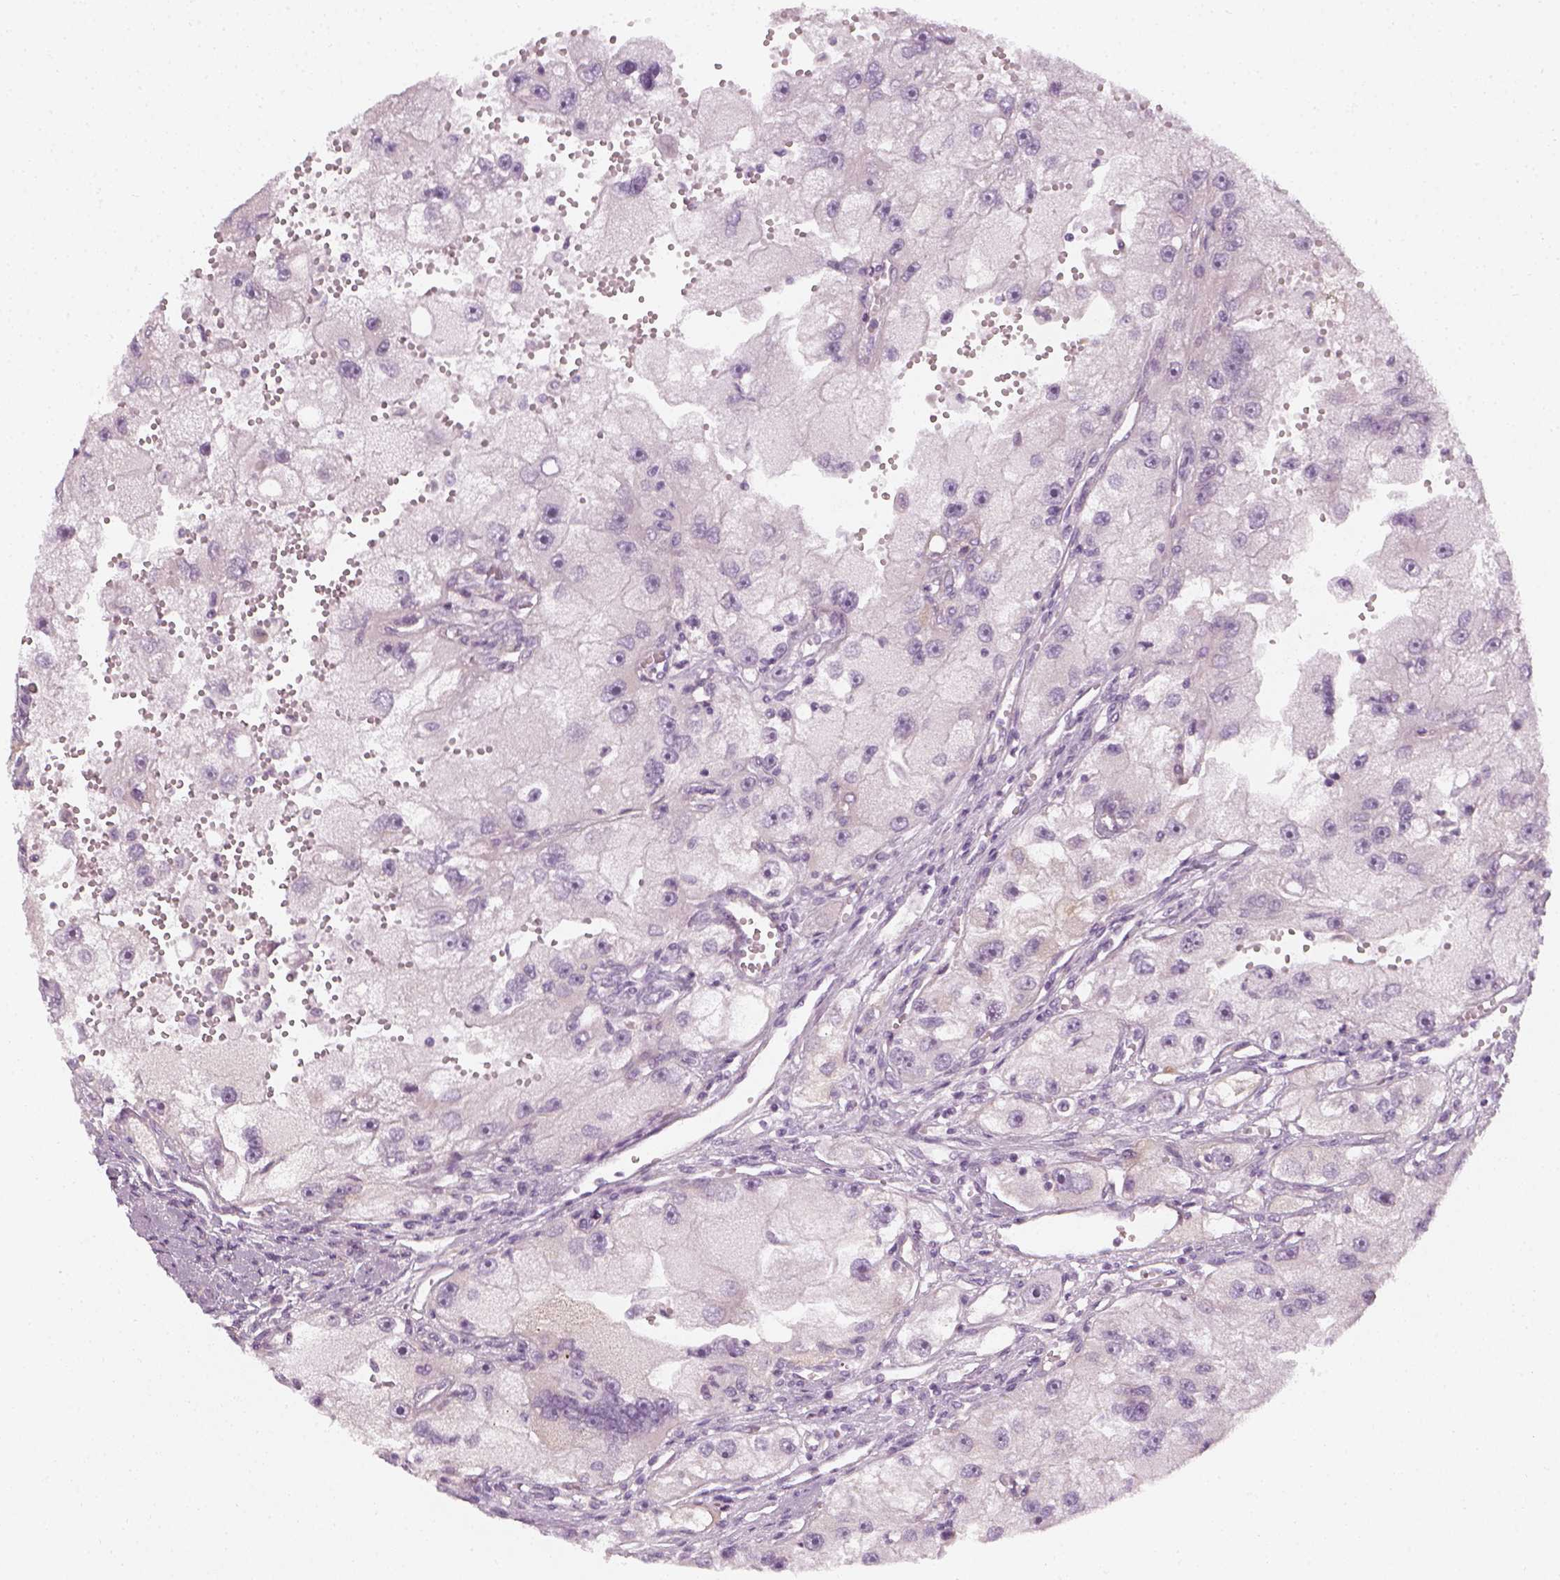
{"staining": {"intensity": "negative", "quantity": "none", "location": "none"}, "tissue": "renal cancer", "cell_type": "Tumor cells", "image_type": "cancer", "snomed": [{"axis": "morphology", "description": "Adenocarcinoma, NOS"}, {"axis": "topography", "description": "Kidney"}], "caption": "An IHC image of renal cancer is shown. There is no staining in tumor cells of renal cancer. (DAB immunohistochemistry (IHC), high magnification).", "gene": "PRAME", "patient": {"sex": "male", "age": 63}}